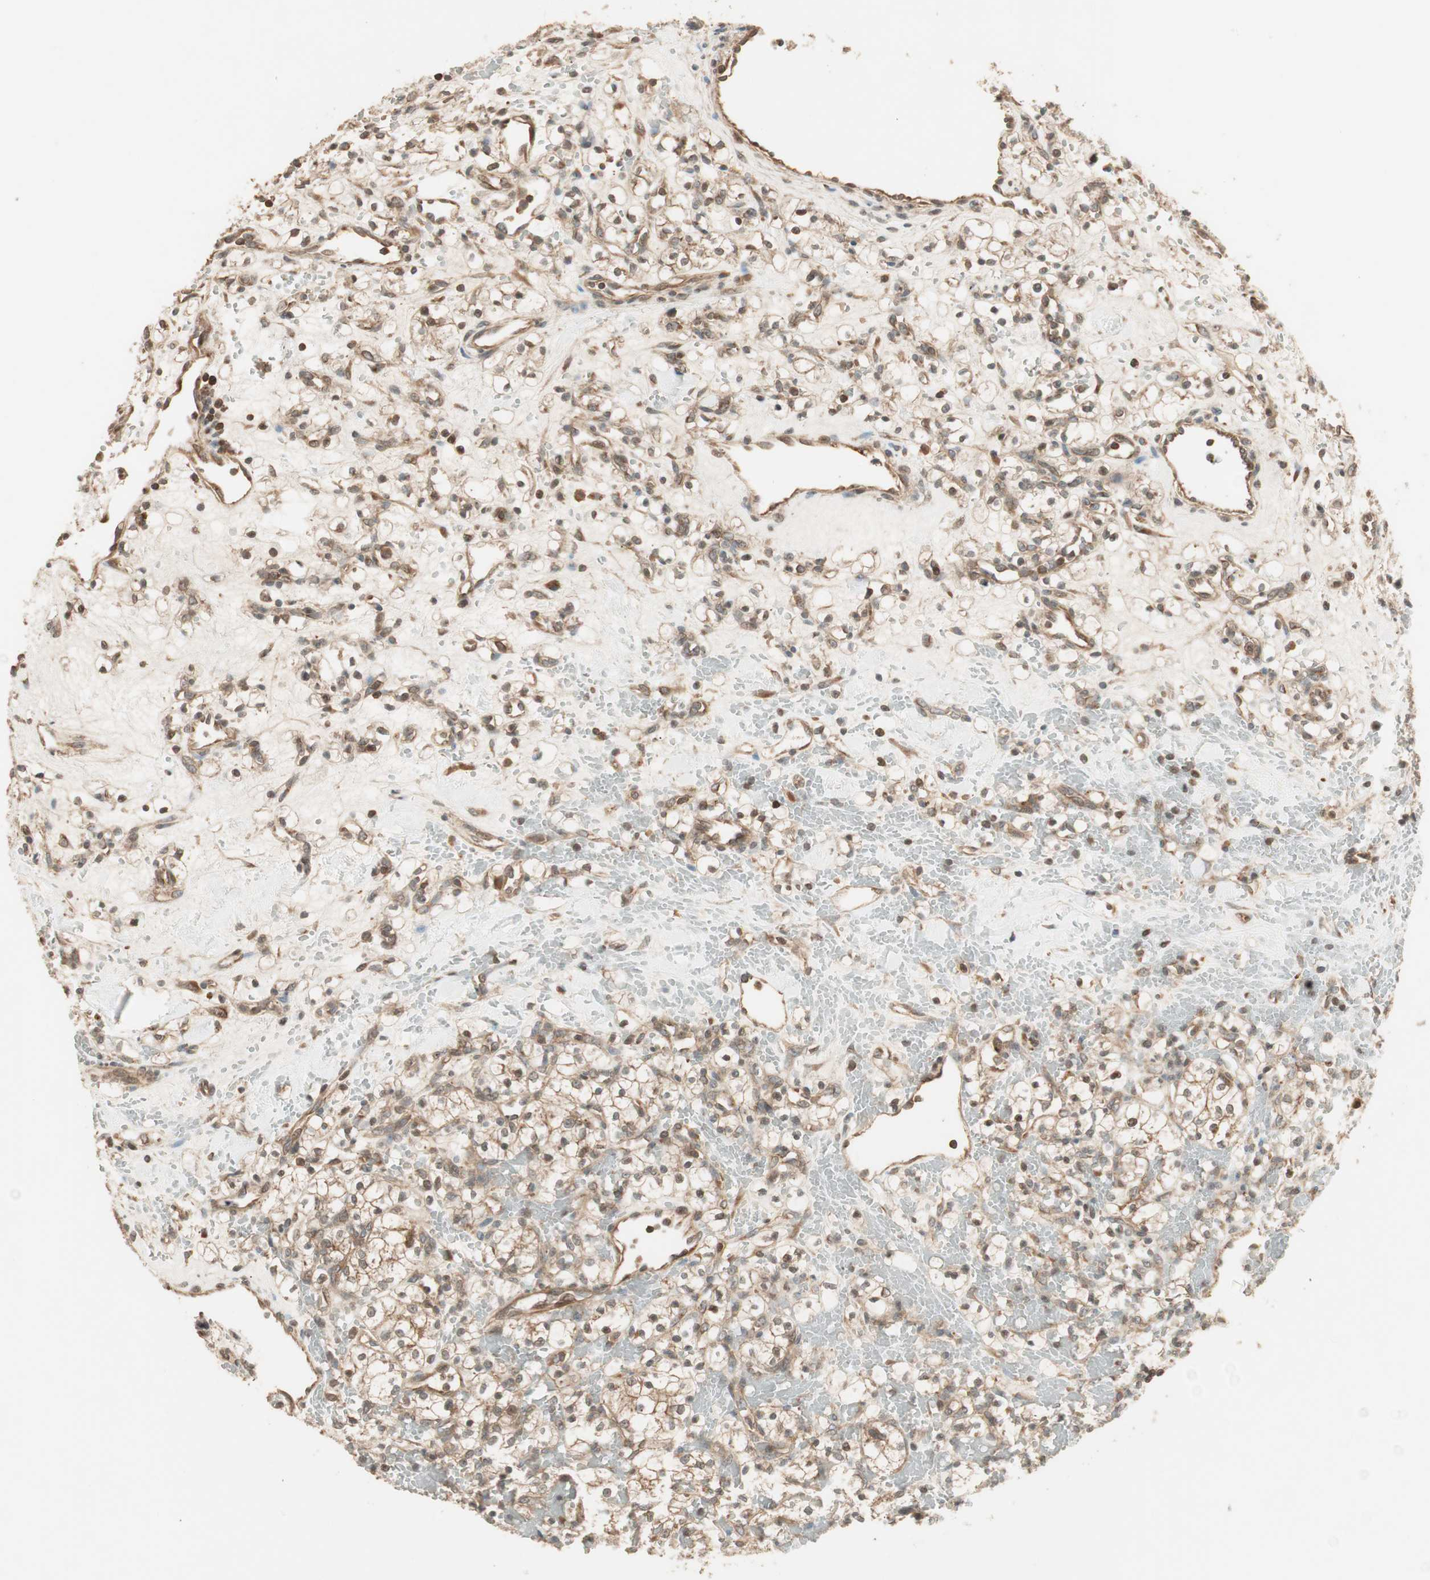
{"staining": {"intensity": "moderate", "quantity": ">75%", "location": "cytoplasmic/membranous,nuclear"}, "tissue": "renal cancer", "cell_type": "Tumor cells", "image_type": "cancer", "snomed": [{"axis": "morphology", "description": "Adenocarcinoma, NOS"}, {"axis": "topography", "description": "Kidney"}], "caption": "Protein positivity by immunohistochemistry displays moderate cytoplasmic/membranous and nuclear positivity in approximately >75% of tumor cells in adenocarcinoma (renal).", "gene": "CNOT4", "patient": {"sex": "female", "age": 60}}